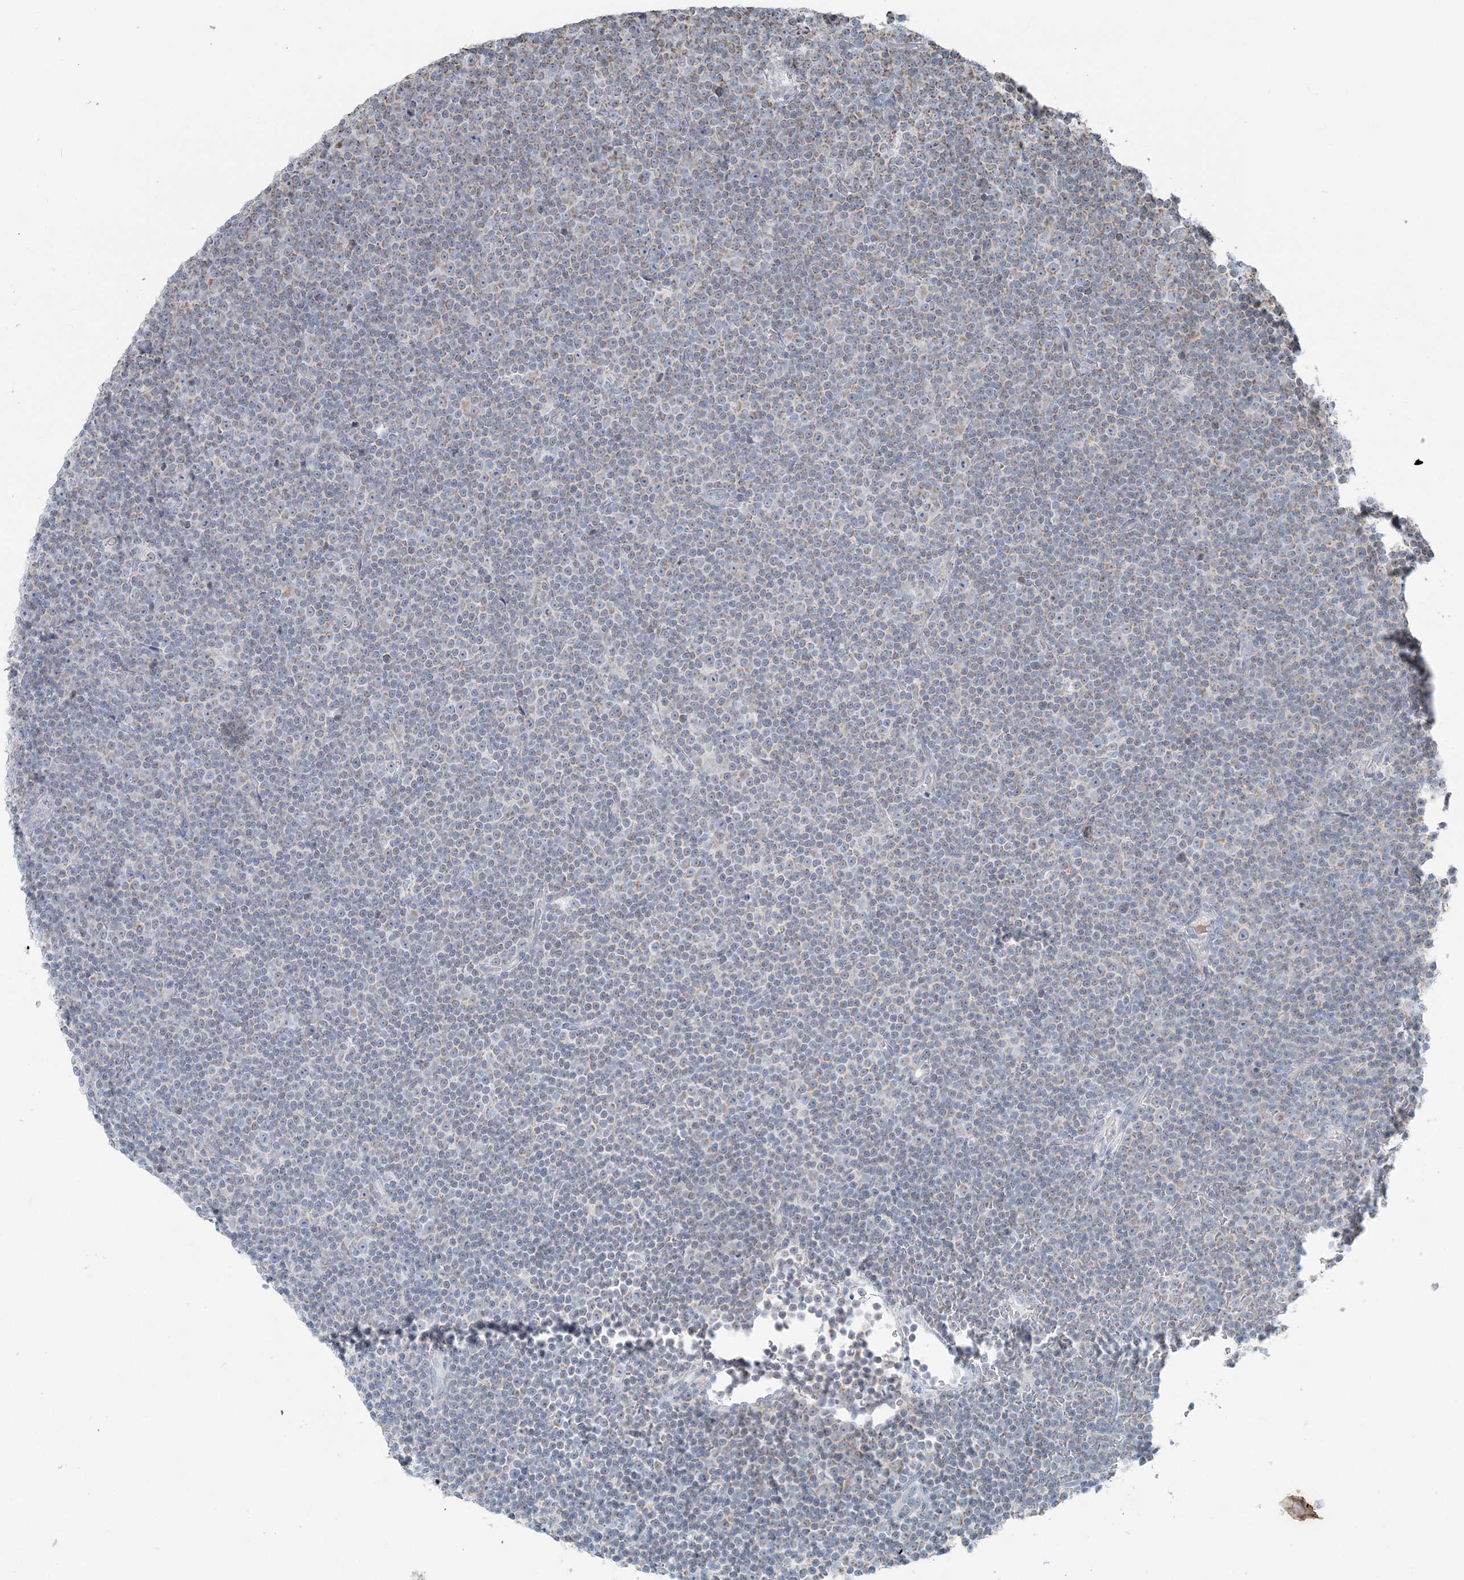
{"staining": {"intensity": "negative", "quantity": "none", "location": "none"}, "tissue": "lymphoma", "cell_type": "Tumor cells", "image_type": "cancer", "snomed": [{"axis": "morphology", "description": "Malignant lymphoma, non-Hodgkin's type, Low grade"}, {"axis": "topography", "description": "Lymph node"}], "caption": "Tumor cells are negative for protein expression in human lymphoma.", "gene": "SLC22A16", "patient": {"sex": "female", "age": 67}}